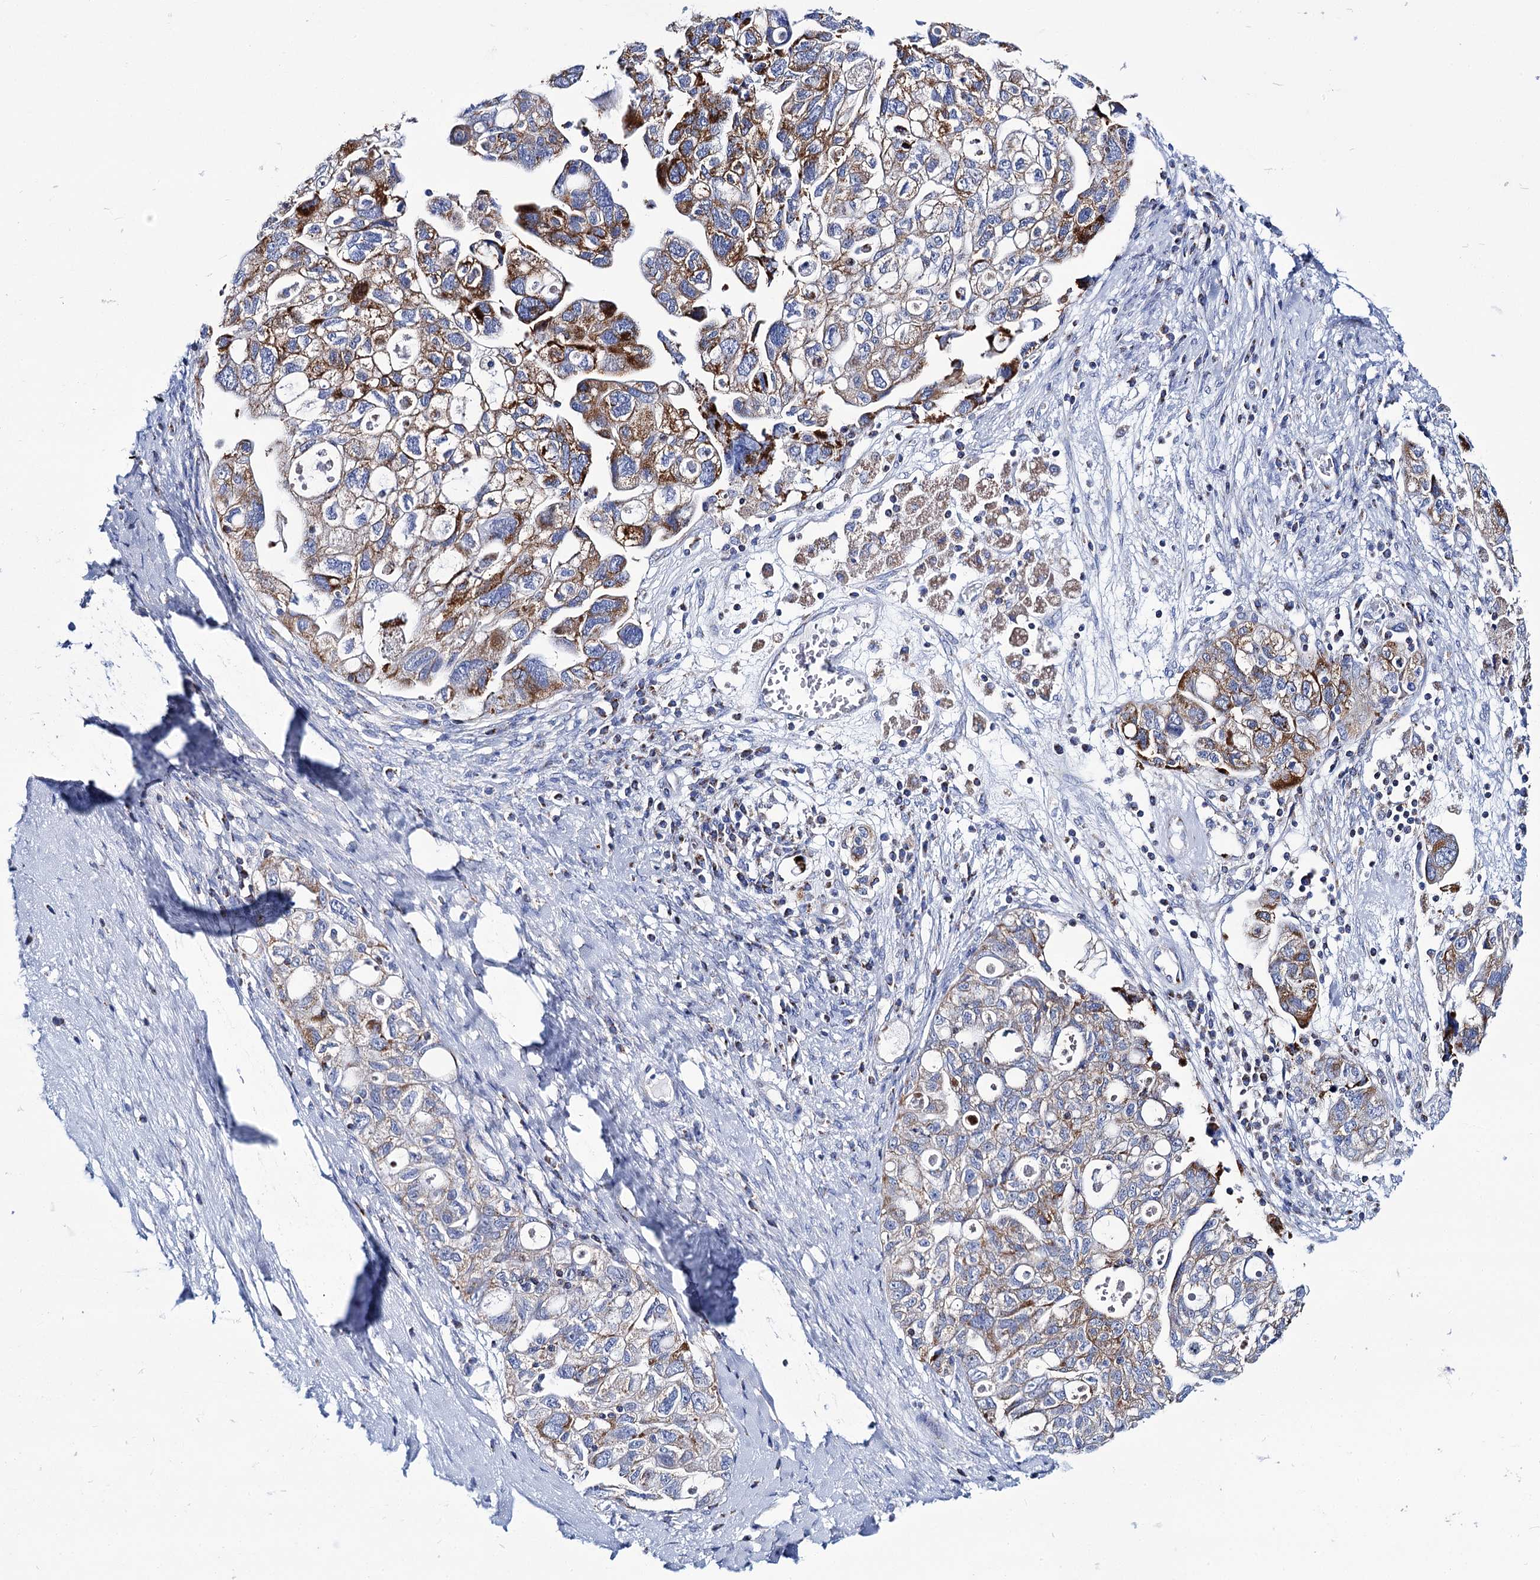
{"staining": {"intensity": "strong", "quantity": "25%-75%", "location": "cytoplasmic/membranous"}, "tissue": "ovarian cancer", "cell_type": "Tumor cells", "image_type": "cancer", "snomed": [{"axis": "morphology", "description": "Carcinoma, NOS"}, {"axis": "morphology", "description": "Cystadenocarcinoma, serous, NOS"}, {"axis": "topography", "description": "Ovary"}], "caption": "DAB immunohistochemical staining of human ovarian cancer (serous cystadenocarcinoma) exhibits strong cytoplasmic/membranous protein expression in approximately 25%-75% of tumor cells.", "gene": "UBASH3B", "patient": {"sex": "female", "age": 69}}